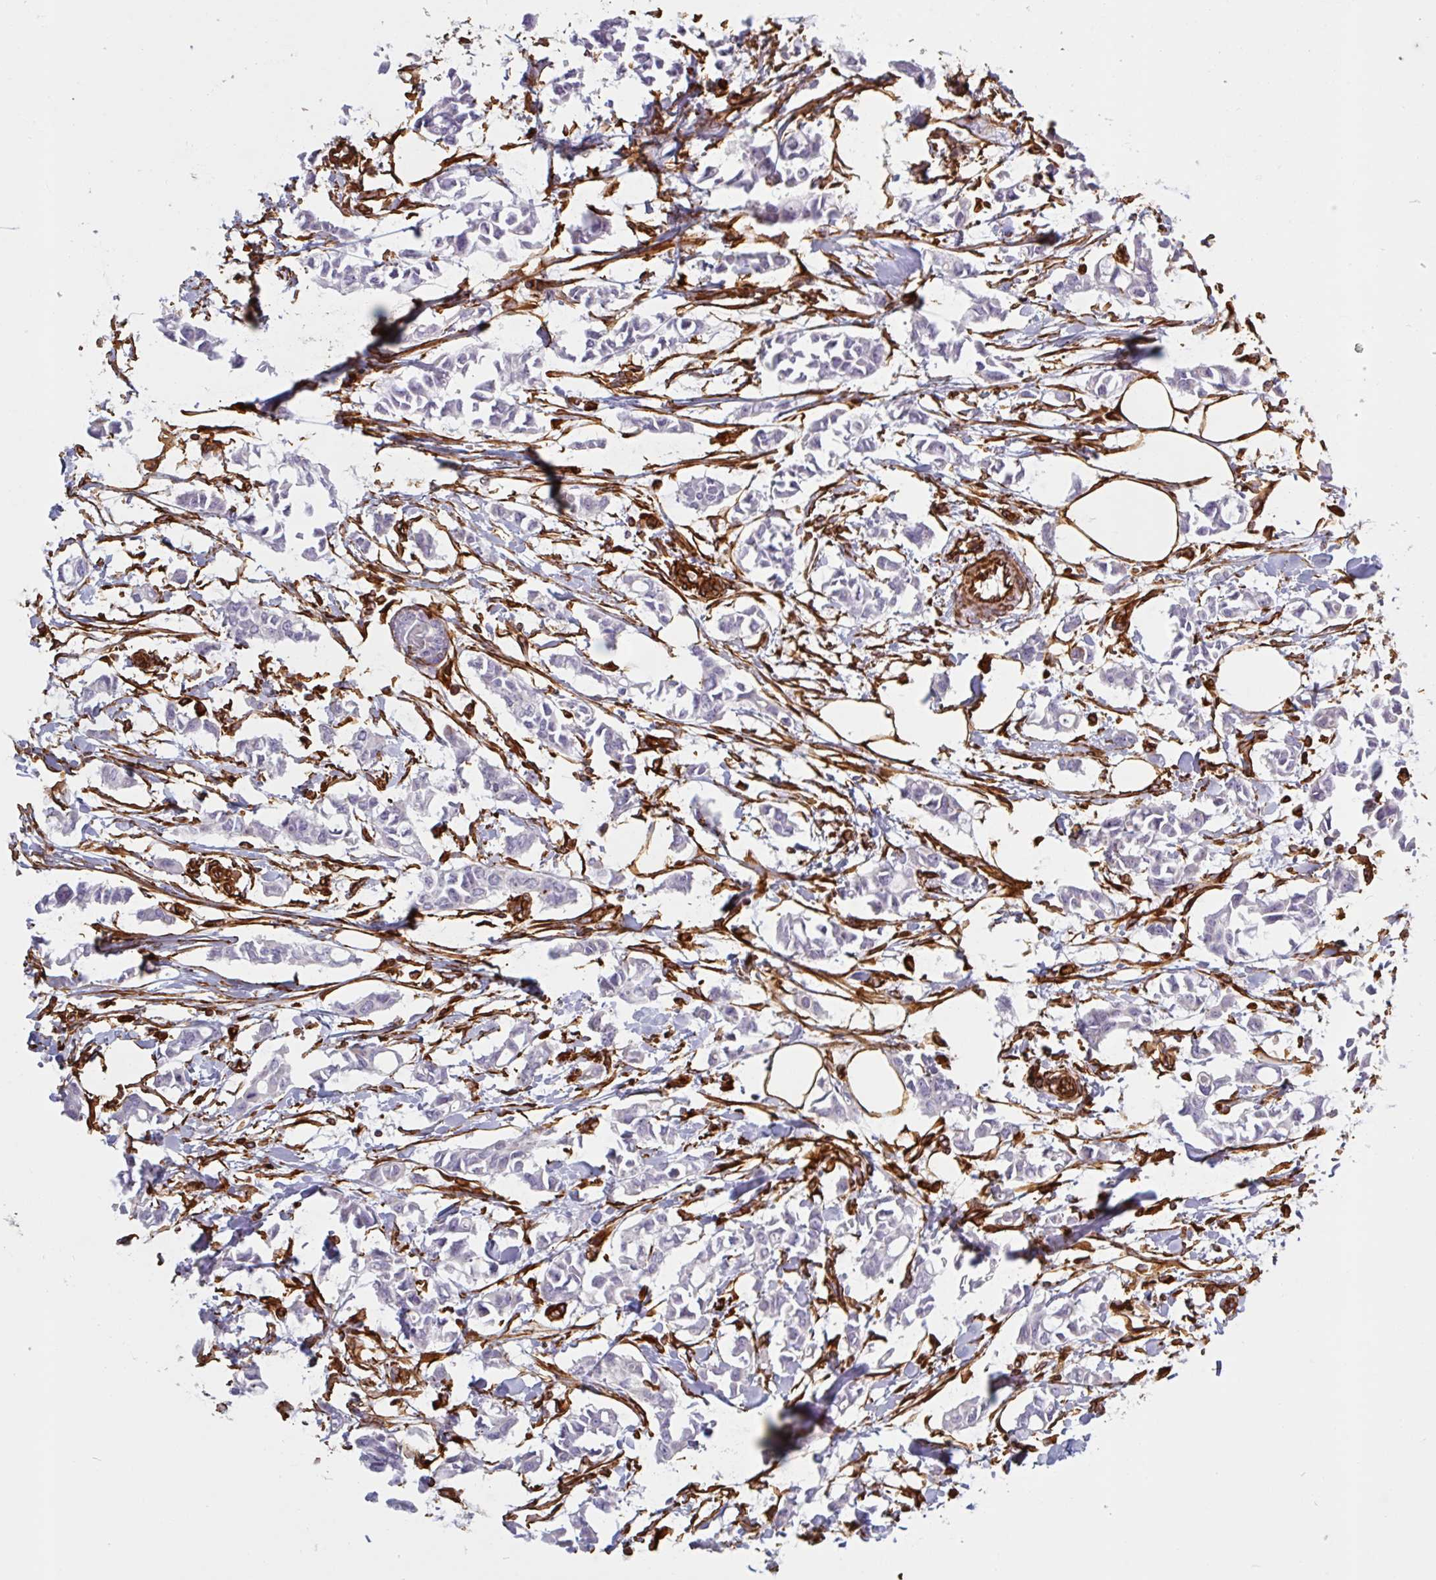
{"staining": {"intensity": "negative", "quantity": "none", "location": "none"}, "tissue": "breast cancer", "cell_type": "Tumor cells", "image_type": "cancer", "snomed": [{"axis": "morphology", "description": "Duct carcinoma"}, {"axis": "topography", "description": "Breast"}], "caption": "This image is of breast cancer stained with immunohistochemistry (IHC) to label a protein in brown with the nuclei are counter-stained blue. There is no expression in tumor cells.", "gene": "PPFIA1", "patient": {"sex": "female", "age": 41}}